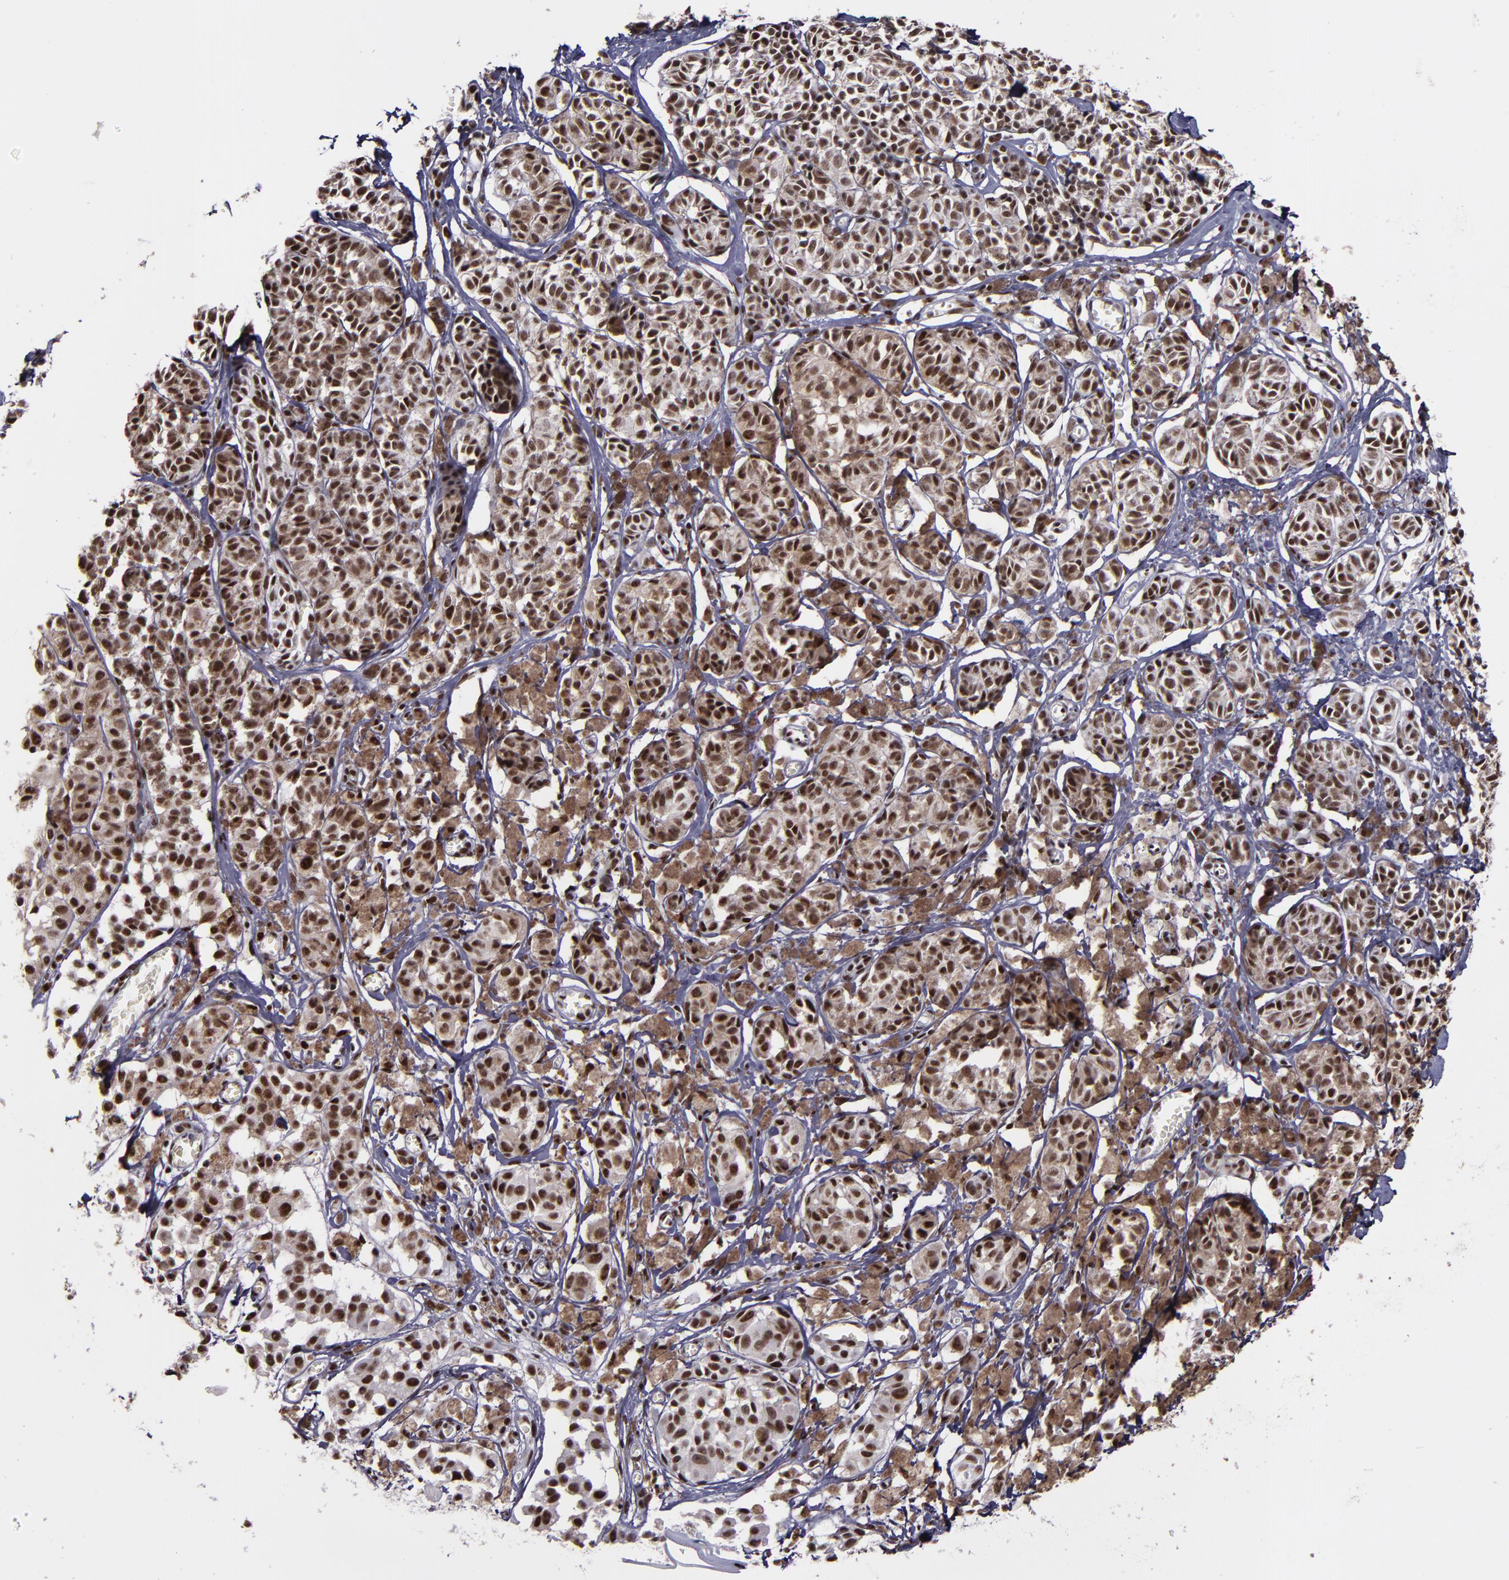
{"staining": {"intensity": "moderate", "quantity": ">75%", "location": "nuclear"}, "tissue": "melanoma", "cell_type": "Tumor cells", "image_type": "cancer", "snomed": [{"axis": "morphology", "description": "Malignant melanoma, NOS"}, {"axis": "topography", "description": "Skin"}], "caption": "IHC staining of melanoma, which exhibits medium levels of moderate nuclear positivity in about >75% of tumor cells indicating moderate nuclear protein staining. The staining was performed using DAB (brown) for protein detection and nuclei were counterstained in hematoxylin (blue).", "gene": "PPP4R3A", "patient": {"sex": "male", "age": 76}}